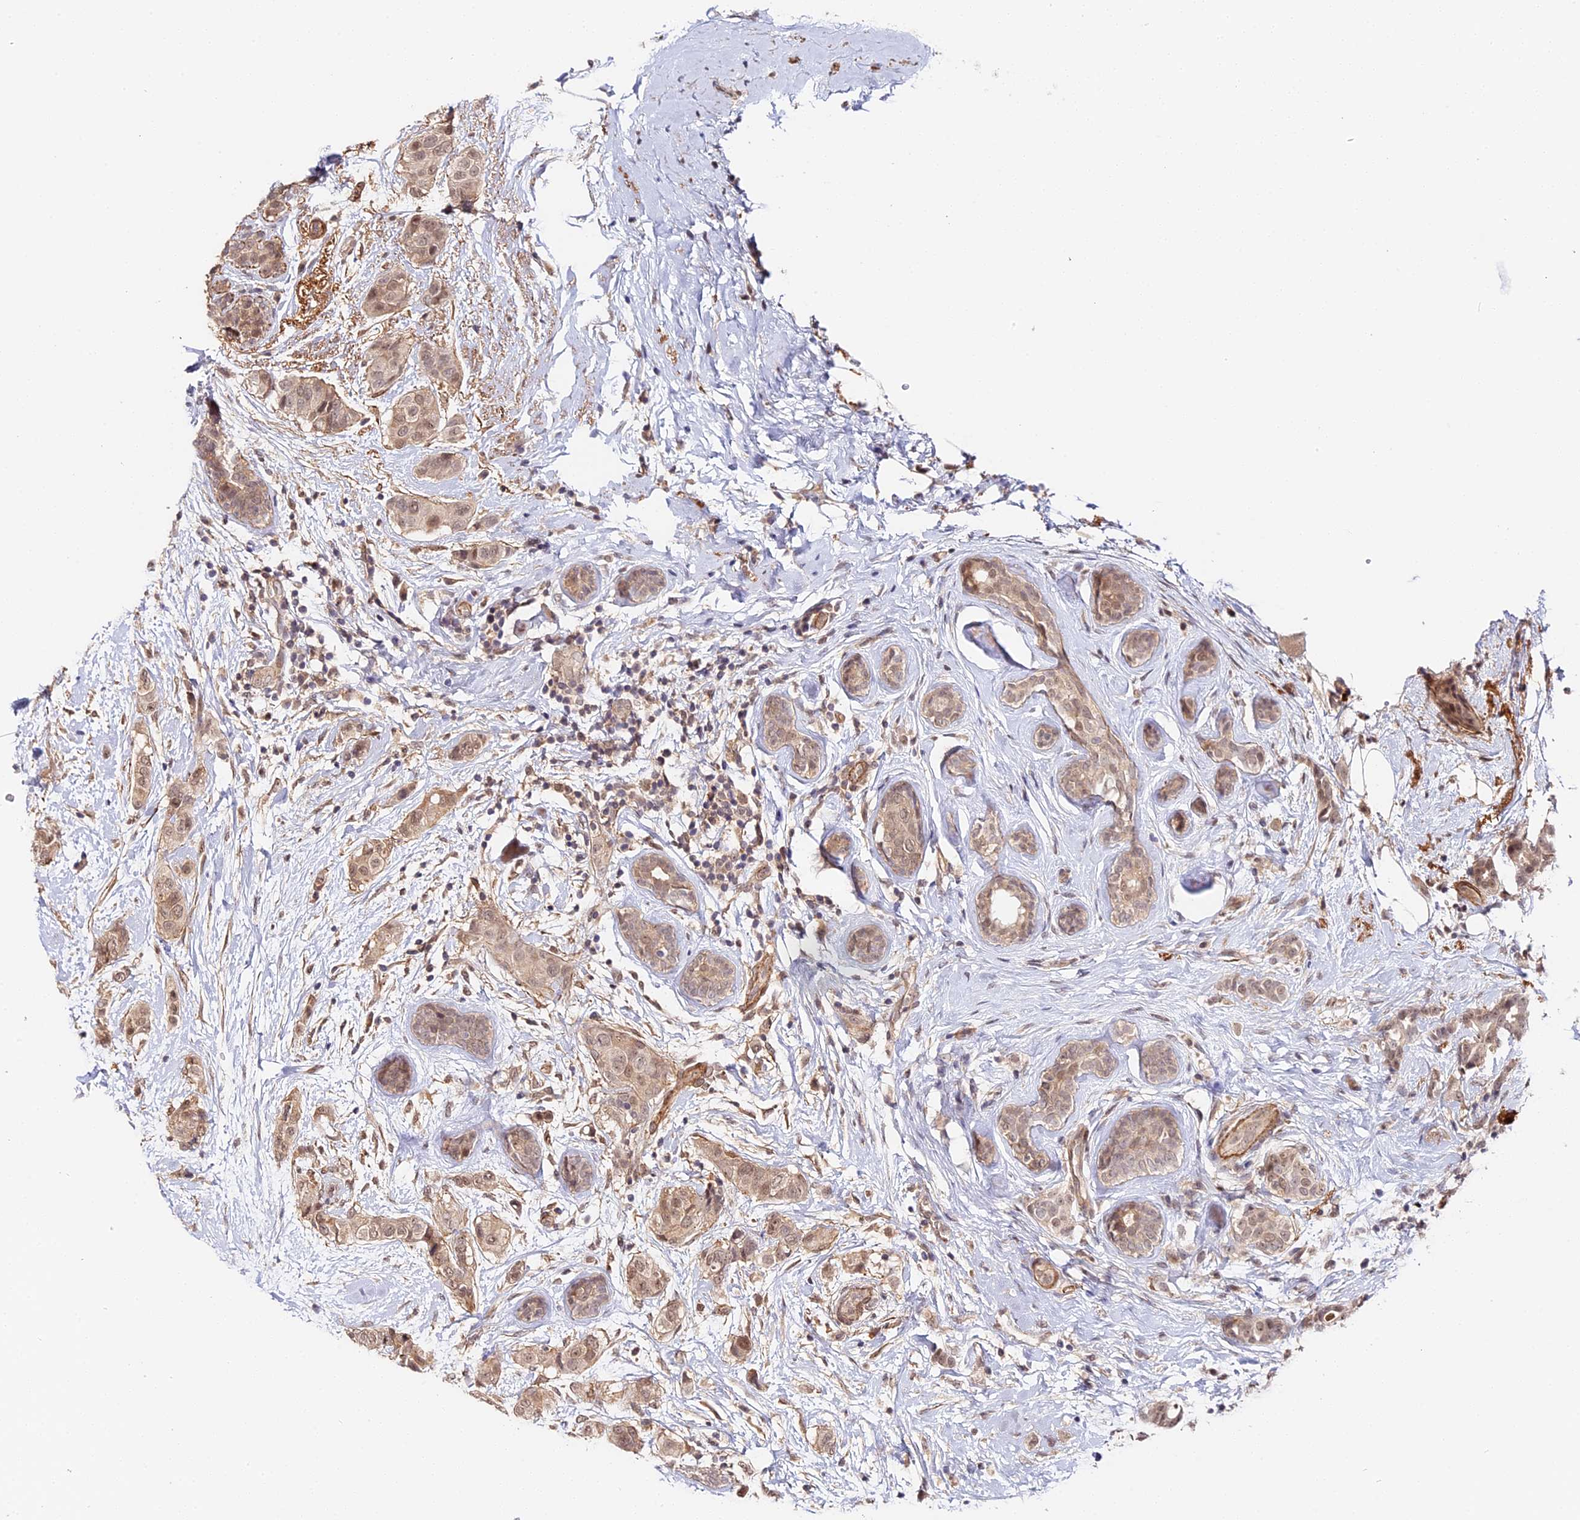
{"staining": {"intensity": "weak", "quantity": ">75%", "location": "cytoplasmic/membranous,nuclear"}, "tissue": "breast cancer", "cell_type": "Tumor cells", "image_type": "cancer", "snomed": [{"axis": "morphology", "description": "Lobular carcinoma"}, {"axis": "topography", "description": "Breast"}], "caption": "The immunohistochemical stain labels weak cytoplasmic/membranous and nuclear expression in tumor cells of lobular carcinoma (breast) tissue. (IHC, brightfield microscopy, high magnification).", "gene": "IMPACT", "patient": {"sex": "female", "age": 51}}